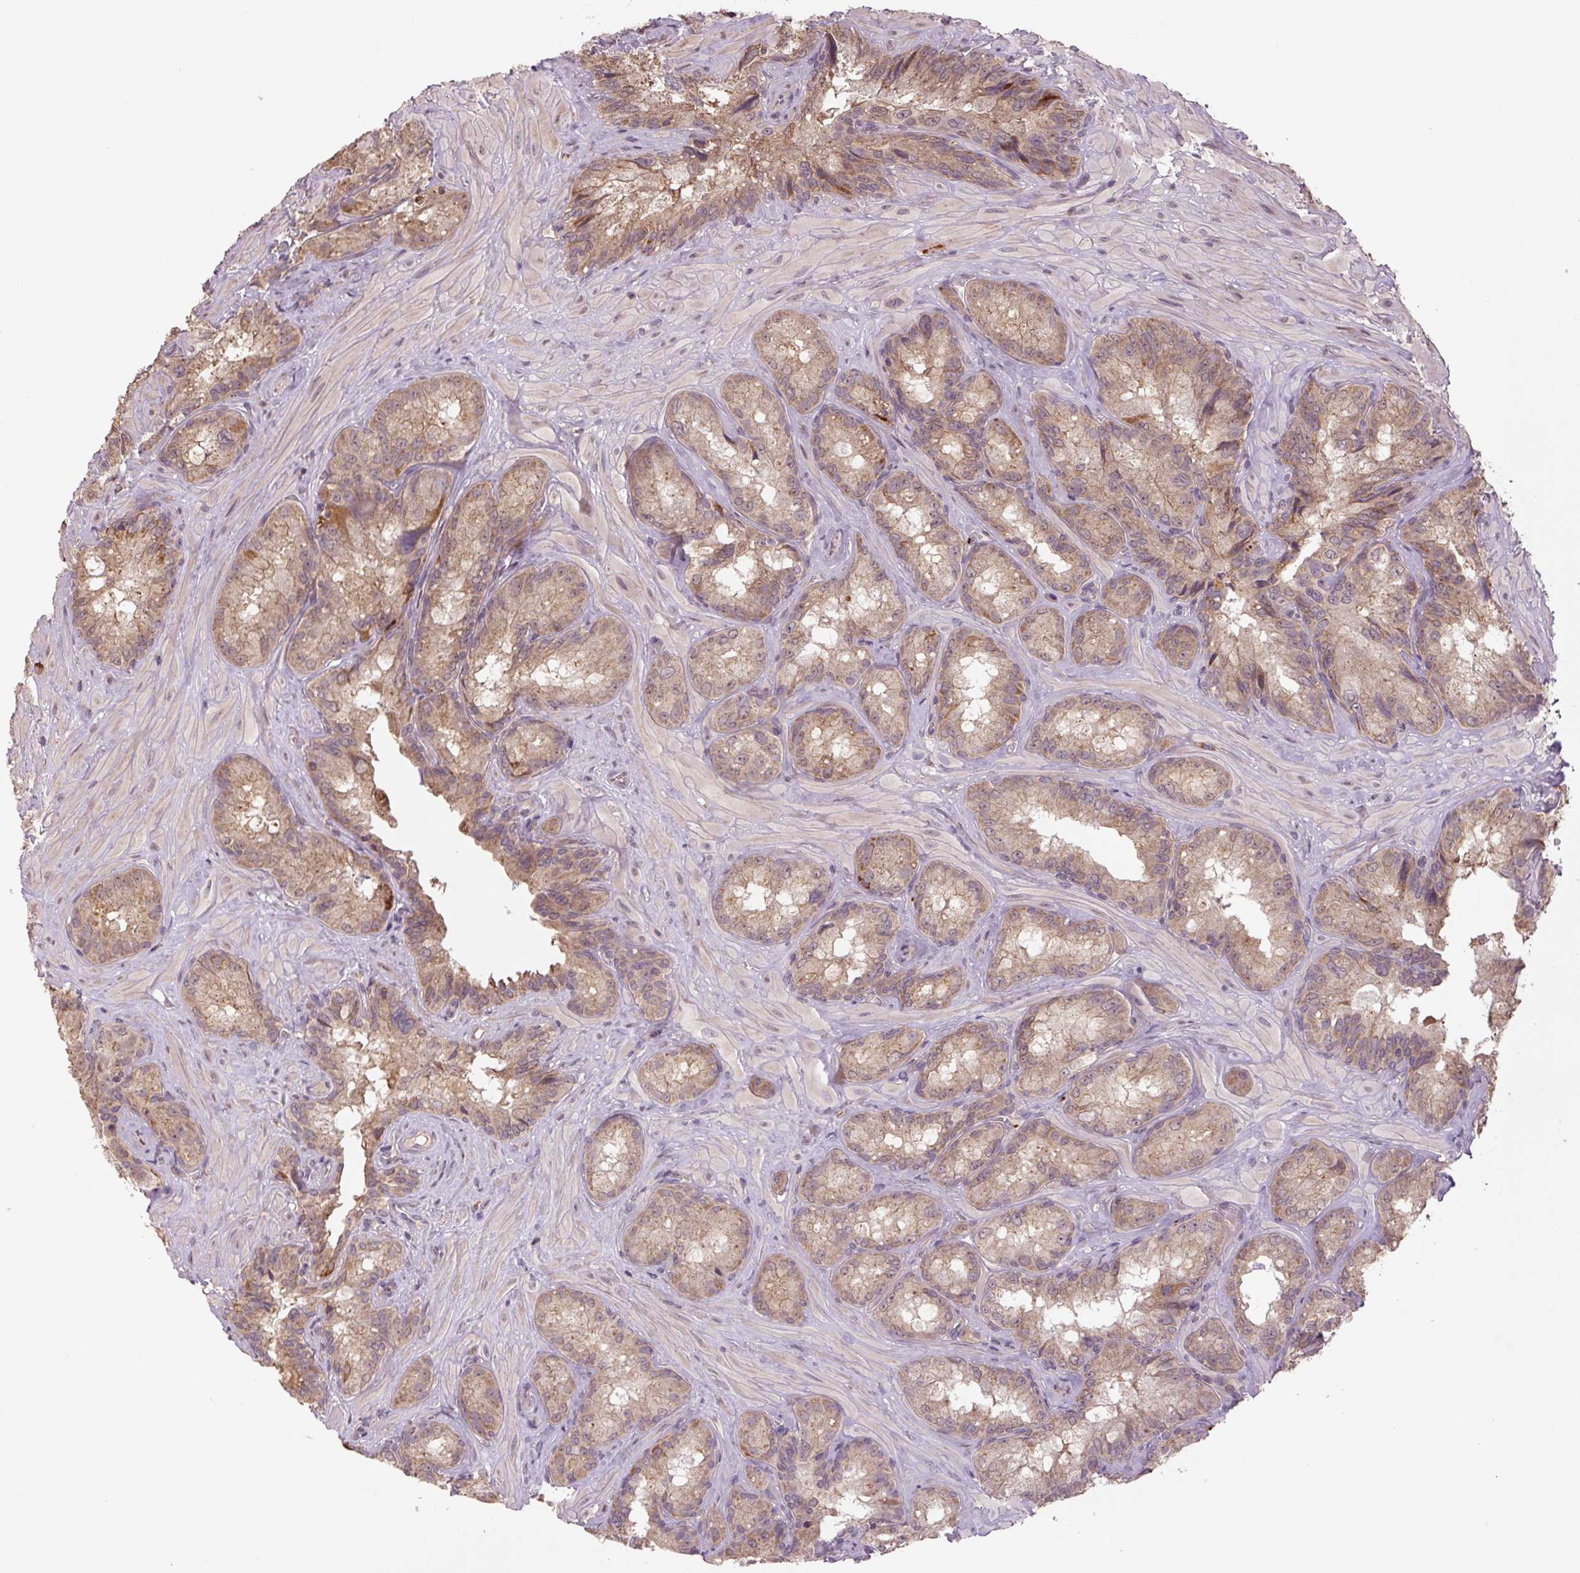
{"staining": {"intensity": "weak", "quantity": ">75%", "location": "cytoplasmic/membranous"}, "tissue": "seminal vesicle", "cell_type": "Glandular cells", "image_type": "normal", "snomed": [{"axis": "morphology", "description": "Normal tissue, NOS"}, {"axis": "topography", "description": "Seminal veicle"}], "caption": "DAB (3,3'-diaminobenzidine) immunohistochemical staining of benign seminal vesicle displays weak cytoplasmic/membranous protein expression in about >75% of glandular cells.", "gene": "TMEM160", "patient": {"sex": "male", "age": 47}}